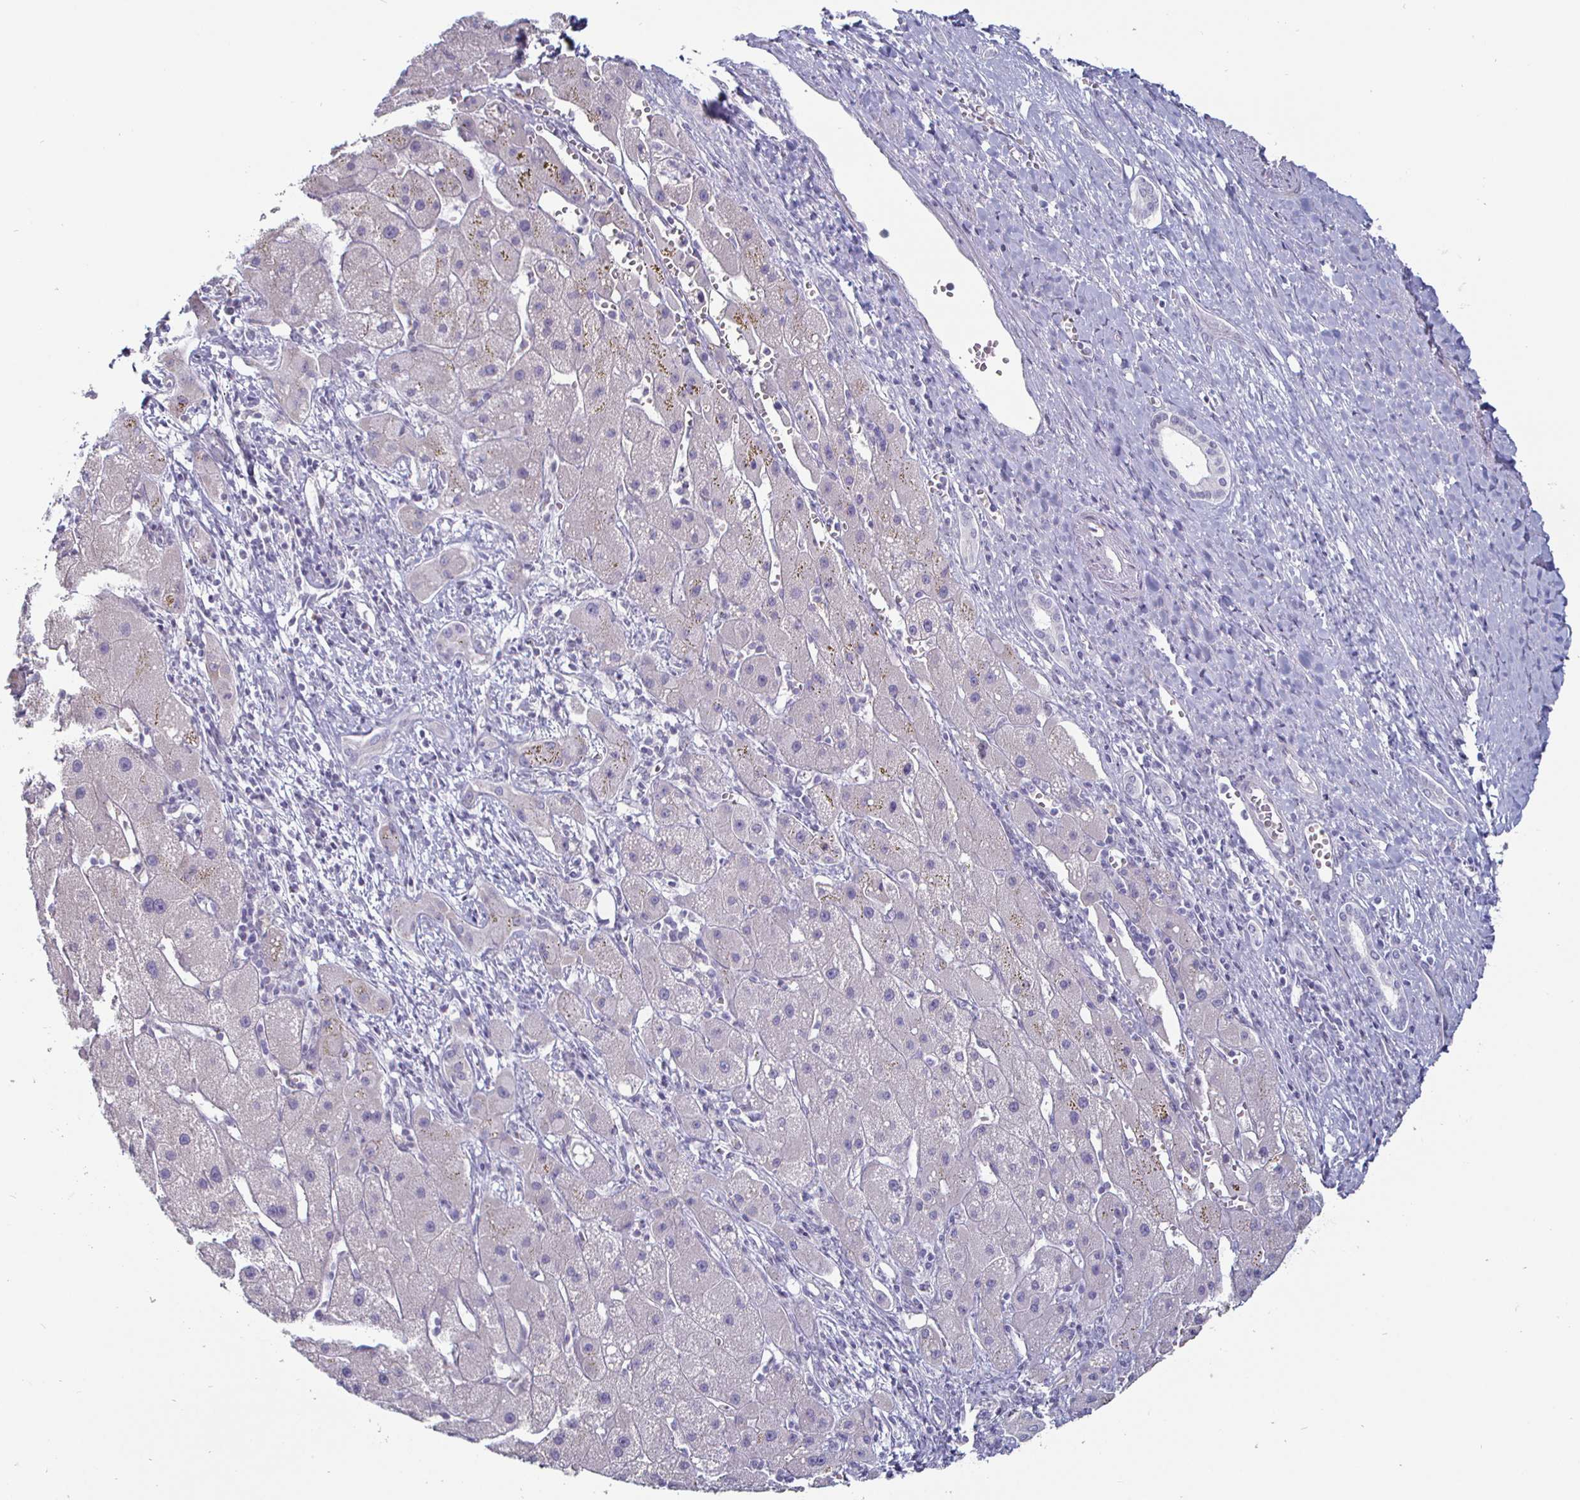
{"staining": {"intensity": "negative", "quantity": "none", "location": "none"}, "tissue": "liver cancer", "cell_type": "Tumor cells", "image_type": "cancer", "snomed": [{"axis": "morphology", "description": "Carcinoma, Hepatocellular, NOS"}, {"axis": "topography", "description": "Liver"}], "caption": "This is a photomicrograph of immunohistochemistry staining of hepatocellular carcinoma (liver), which shows no staining in tumor cells.", "gene": "DMRTB1", "patient": {"sex": "female", "age": 82}}